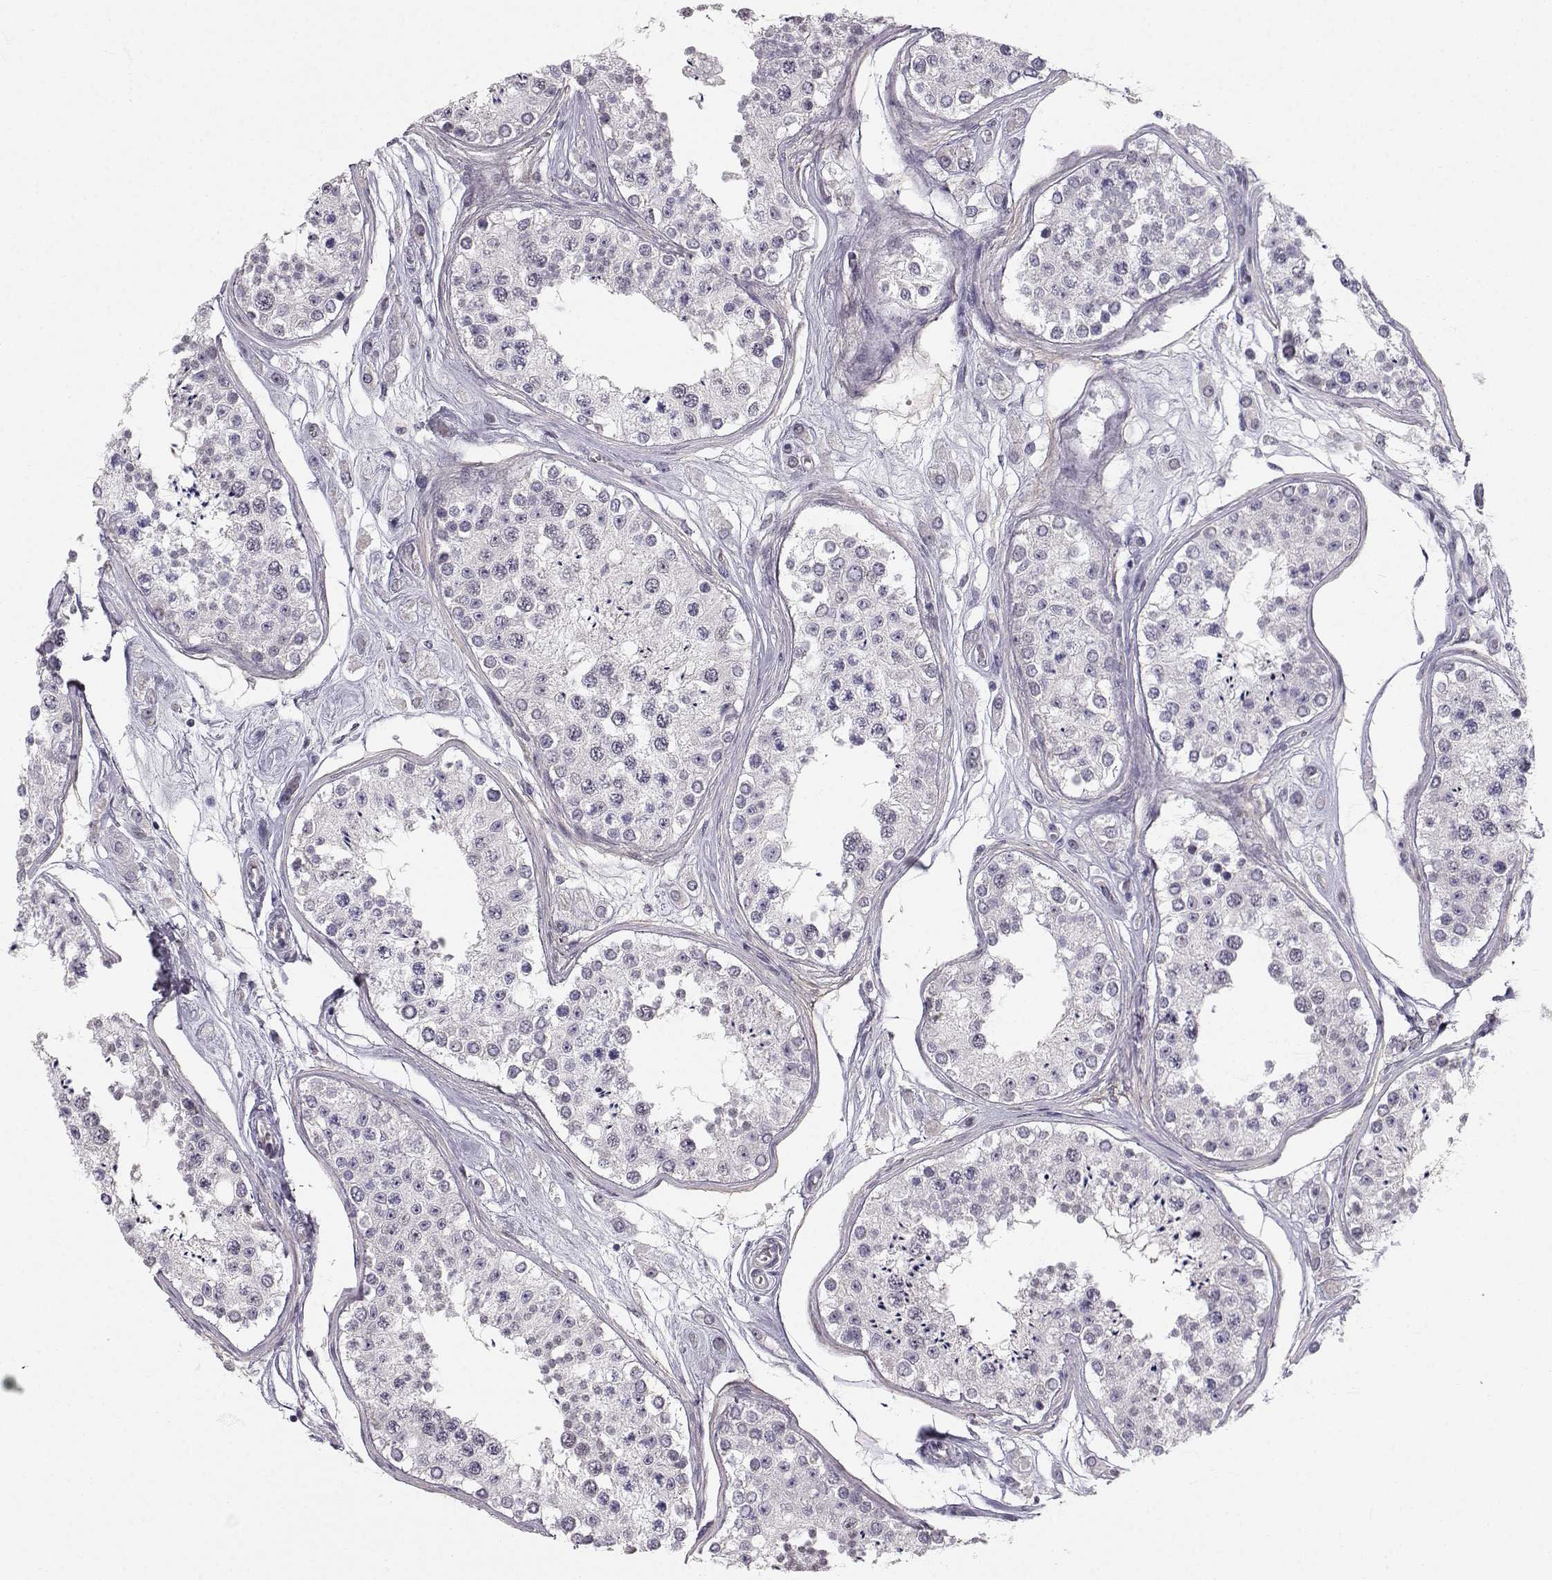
{"staining": {"intensity": "negative", "quantity": "none", "location": "none"}, "tissue": "testis", "cell_type": "Cells in seminiferous ducts", "image_type": "normal", "snomed": [{"axis": "morphology", "description": "Normal tissue, NOS"}, {"axis": "topography", "description": "Testis"}], "caption": "IHC histopathology image of unremarkable testis: testis stained with DAB exhibits no significant protein expression in cells in seminiferous ducts. (Immunohistochemistry, brightfield microscopy, high magnification).", "gene": "ZNF185", "patient": {"sex": "male", "age": 25}}